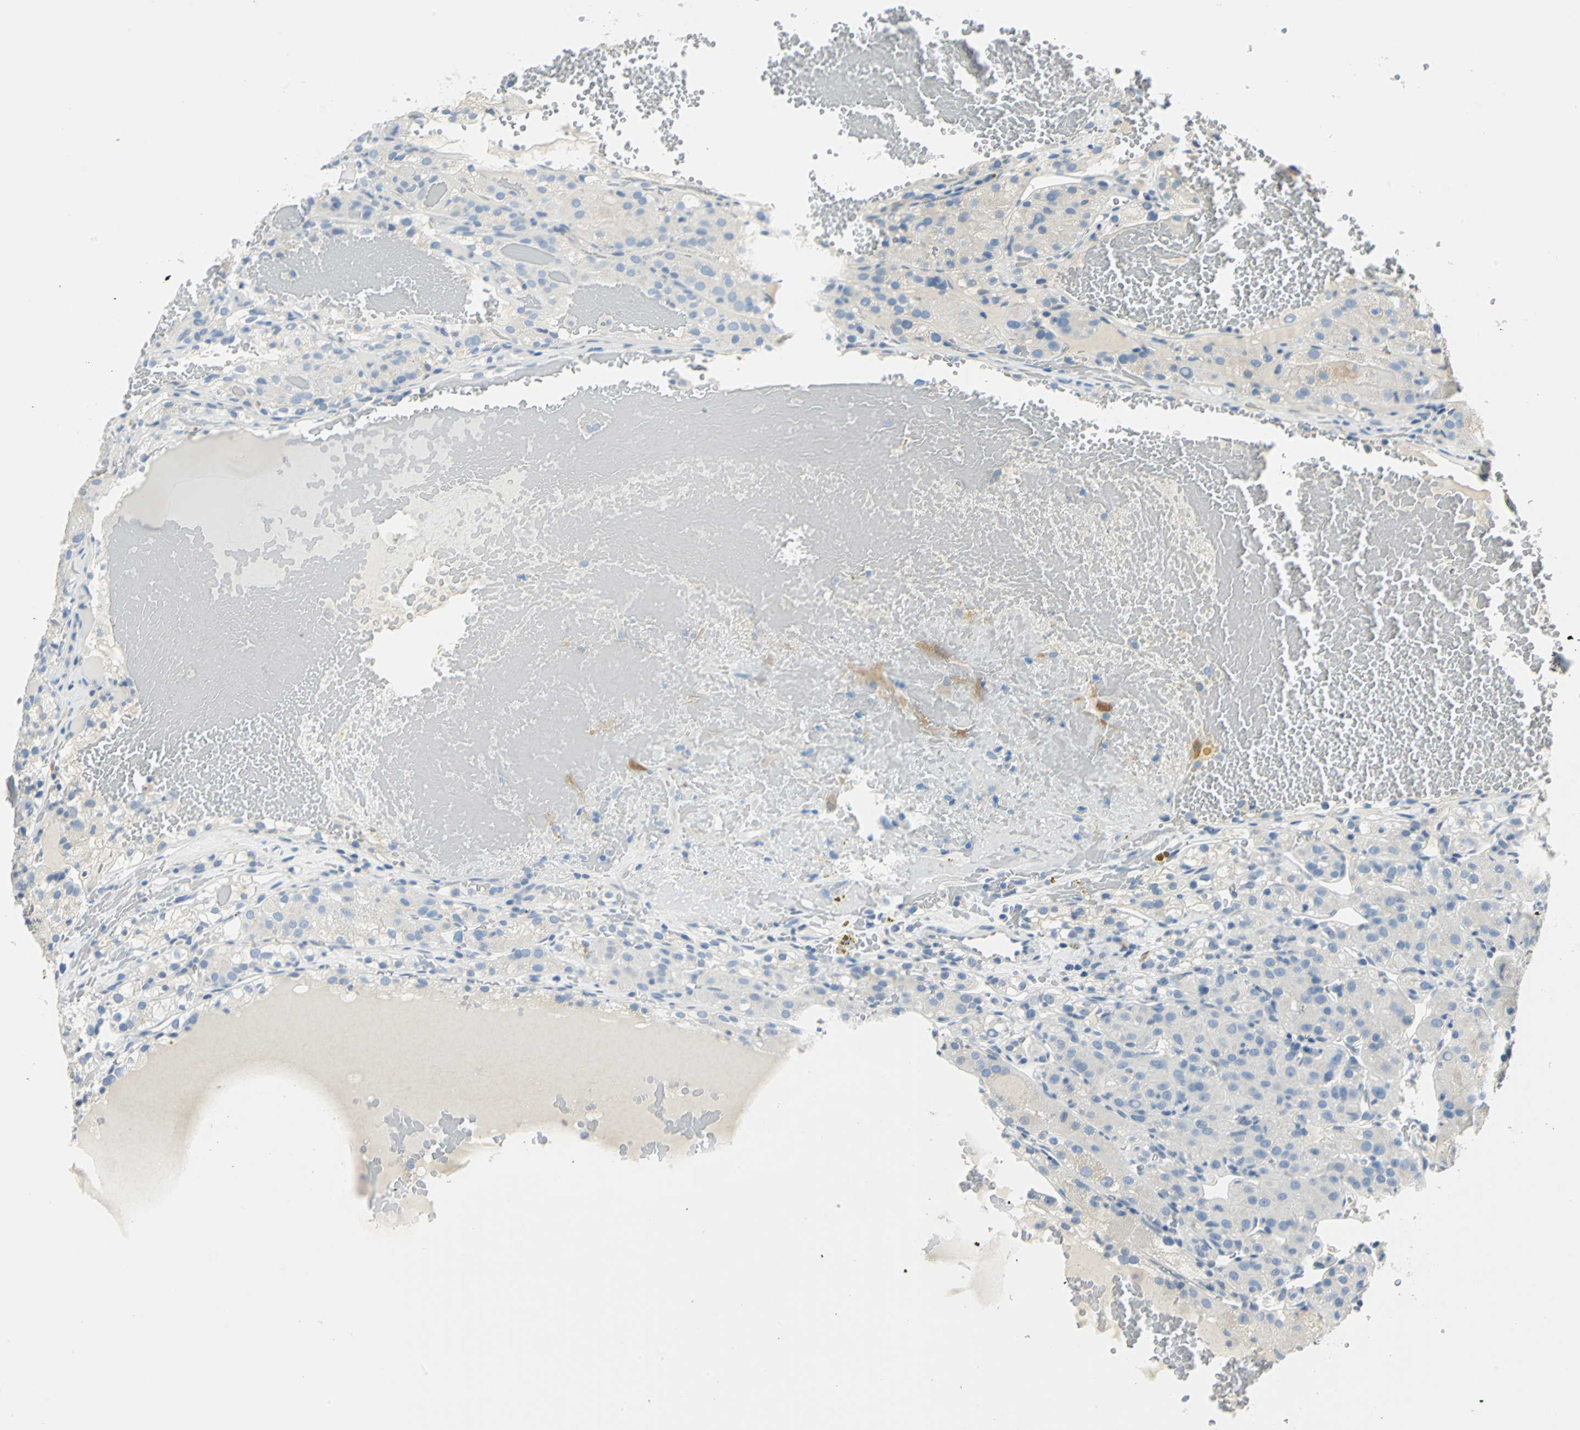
{"staining": {"intensity": "negative", "quantity": "none", "location": "none"}, "tissue": "renal cancer", "cell_type": "Tumor cells", "image_type": "cancer", "snomed": [{"axis": "morphology", "description": "Normal tissue, NOS"}, {"axis": "morphology", "description": "Adenocarcinoma, NOS"}, {"axis": "topography", "description": "Kidney"}], "caption": "Tumor cells are negative for protein expression in human renal adenocarcinoma.", "gene": "UCHL1", "patient": {"sex": "male", "age": 61}}